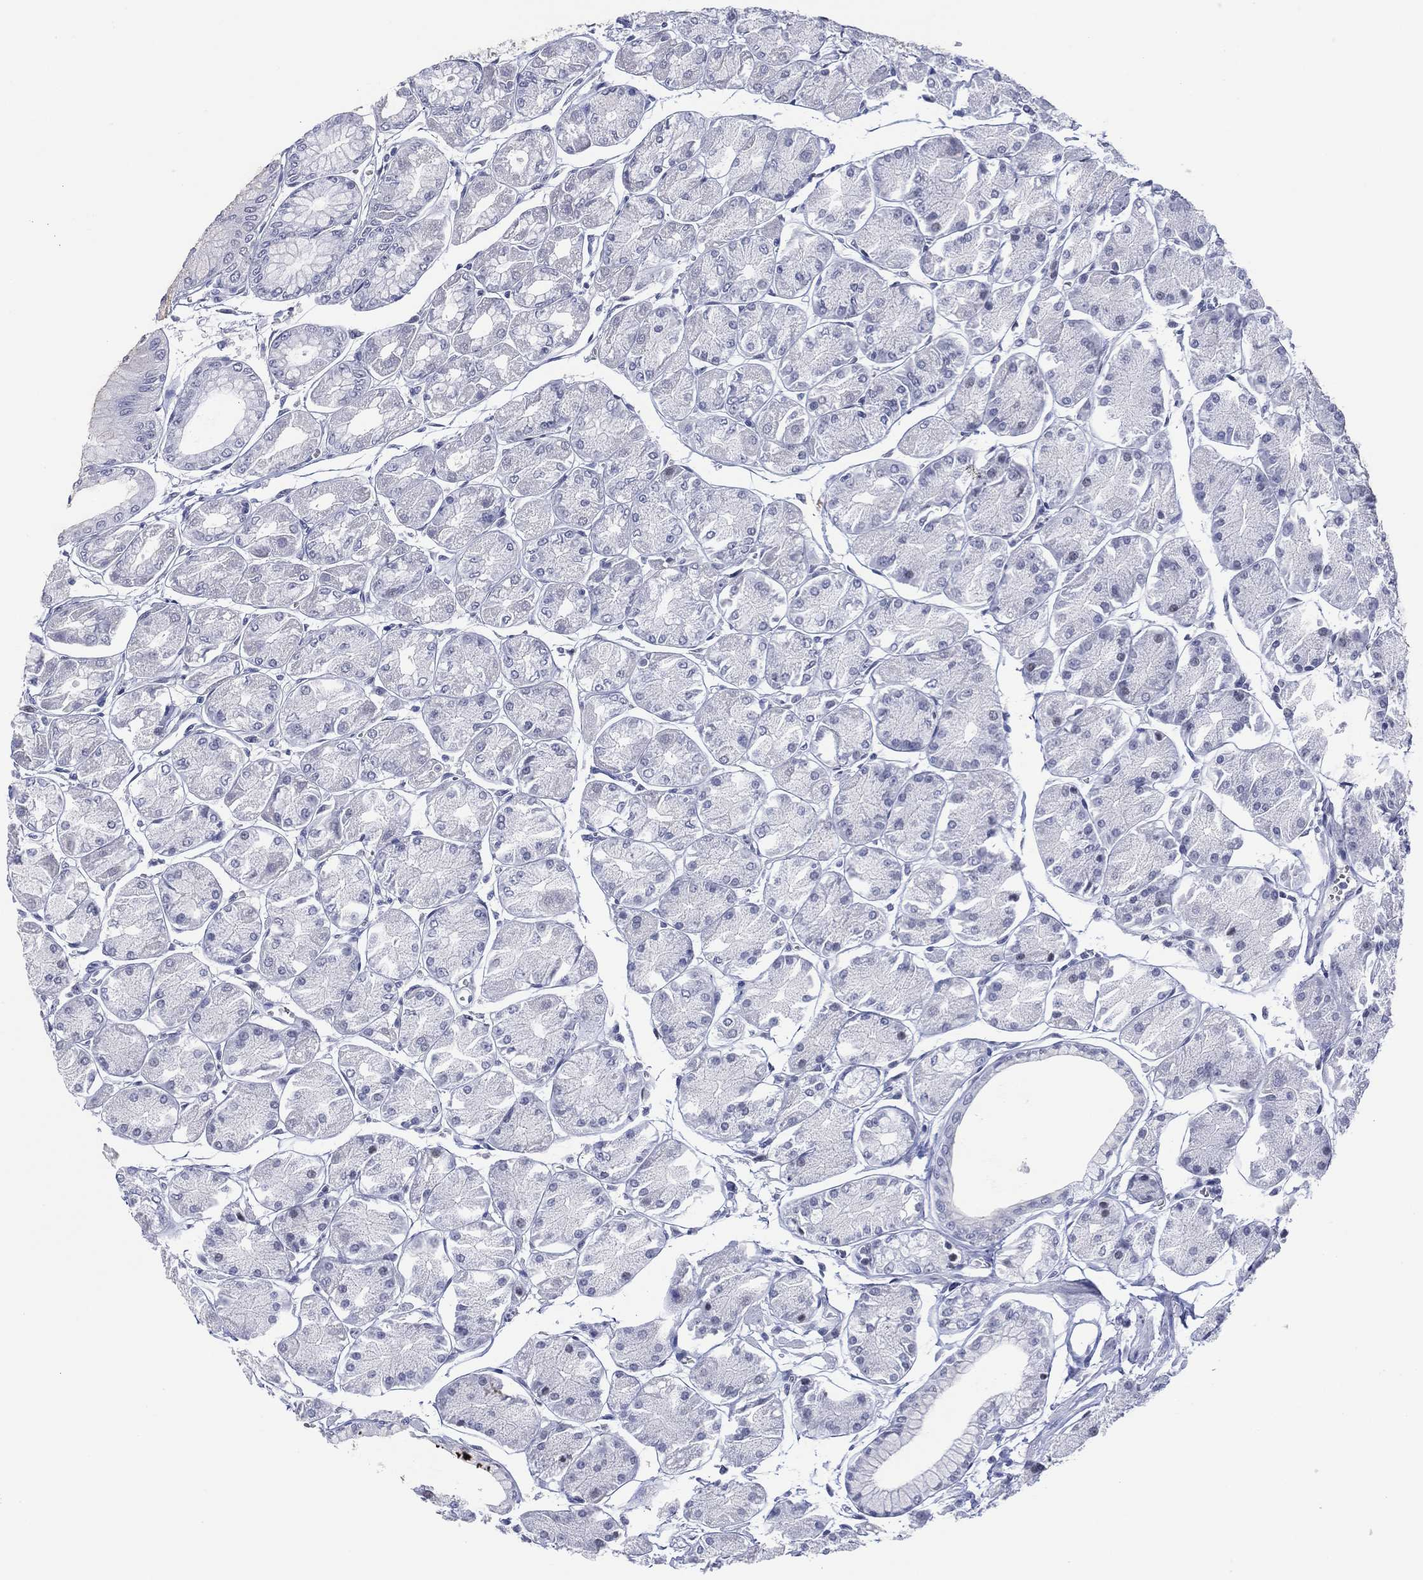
{"staining": {"intensity": "negative", "quantity": "none", "location": "none"}, "tissue": "stomach", "cell_type": "Glandular cells", "image_type": "normal", "snomed": [{"axis": "morphology", "description": "Normal tissue, NOS"}, {"axis": "topography", "description": "Stomach, upper"}], "caption": "This histopathology image is of normal stomach stained with immunohistochemistry (IHC) to label a protein in brown with the nuclei are counter-stained blue. There is no staining in glandular cells.", "gene": "UTF1", "patient": {"sex": "male", "age": 60}}